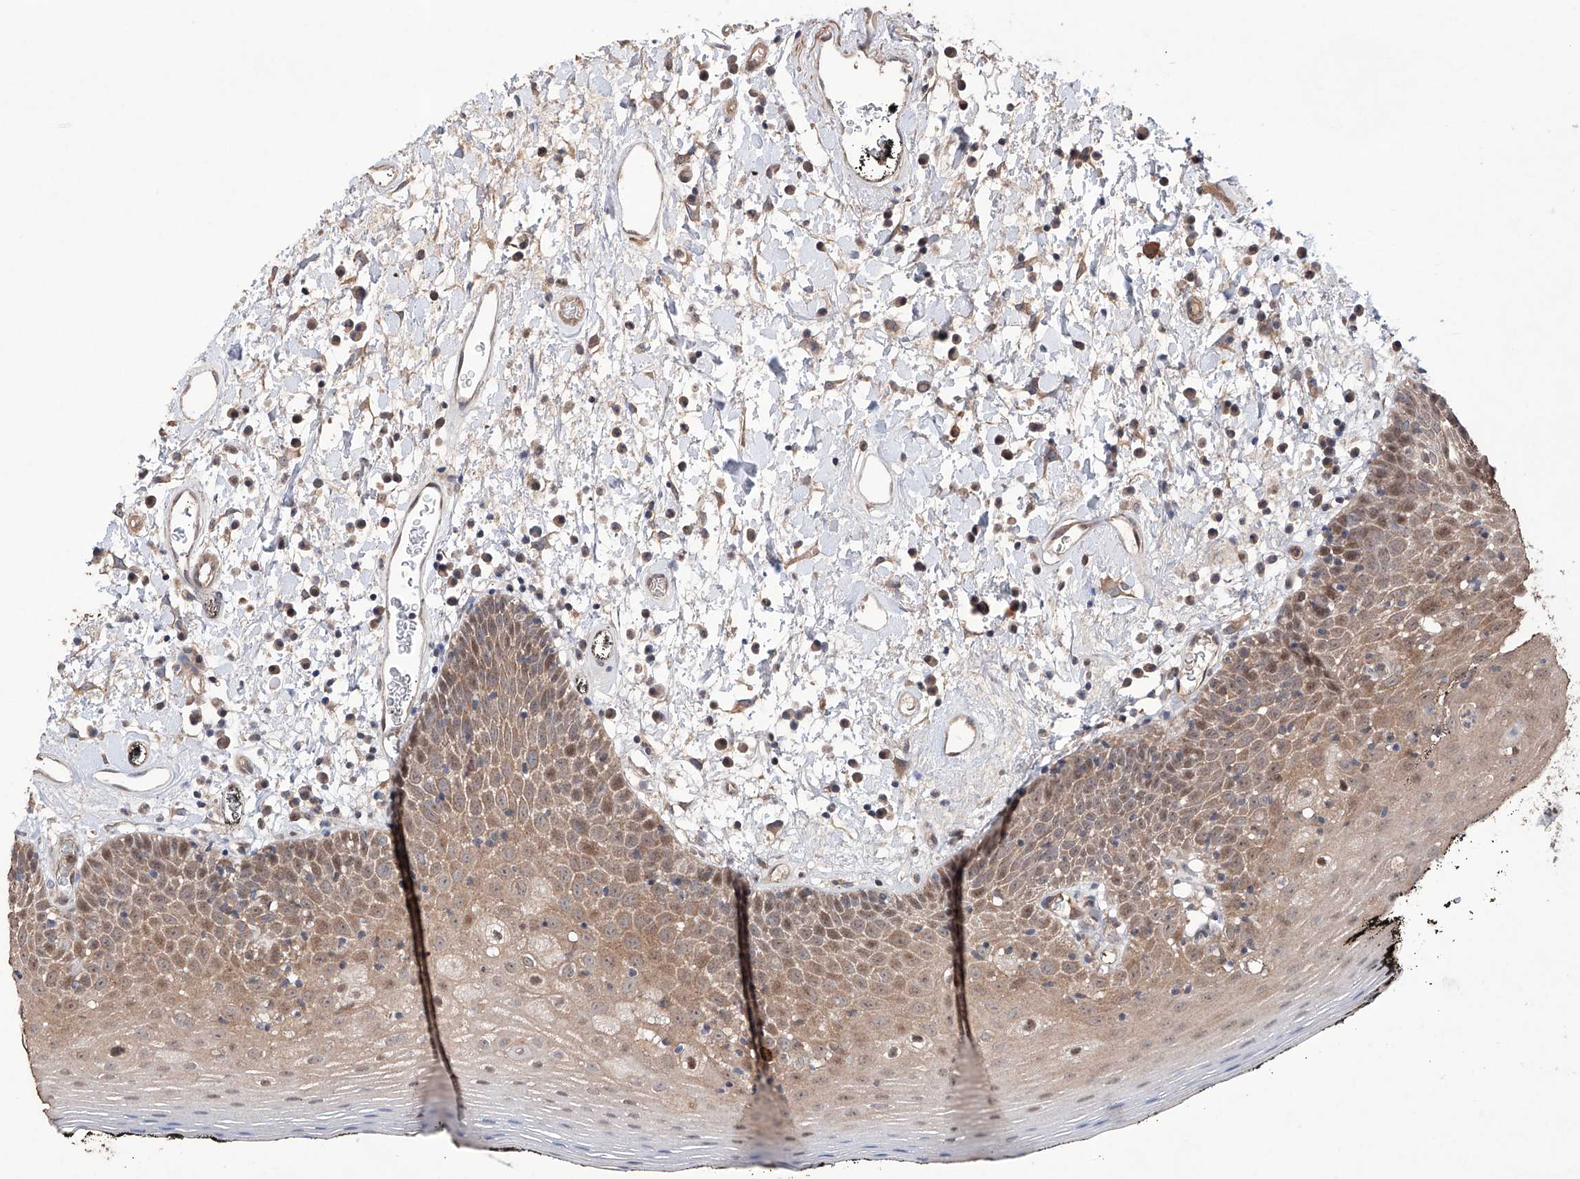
{"staining": {"intensity": "moderate", "quantity": ">75%", "location": "cytoplasmic/membranous"}, "tissue": "oral mucosa", "cell_type": "Squamous epithelial cells", "image_type": "normal", "snomed": [{"axis": "morphology", "description": "Normal tissue, NOS"}, {"axis": "topography", "description": "Oral tissue"}], "caption": "Oral mucosa stained with a brown dye reveals moderate cytoplasmic/membranous positive staining in approximately >75% of squamous epithelial cells.", "gene": "AFG1L", "patient": {"sex": "male", "age": 74}}